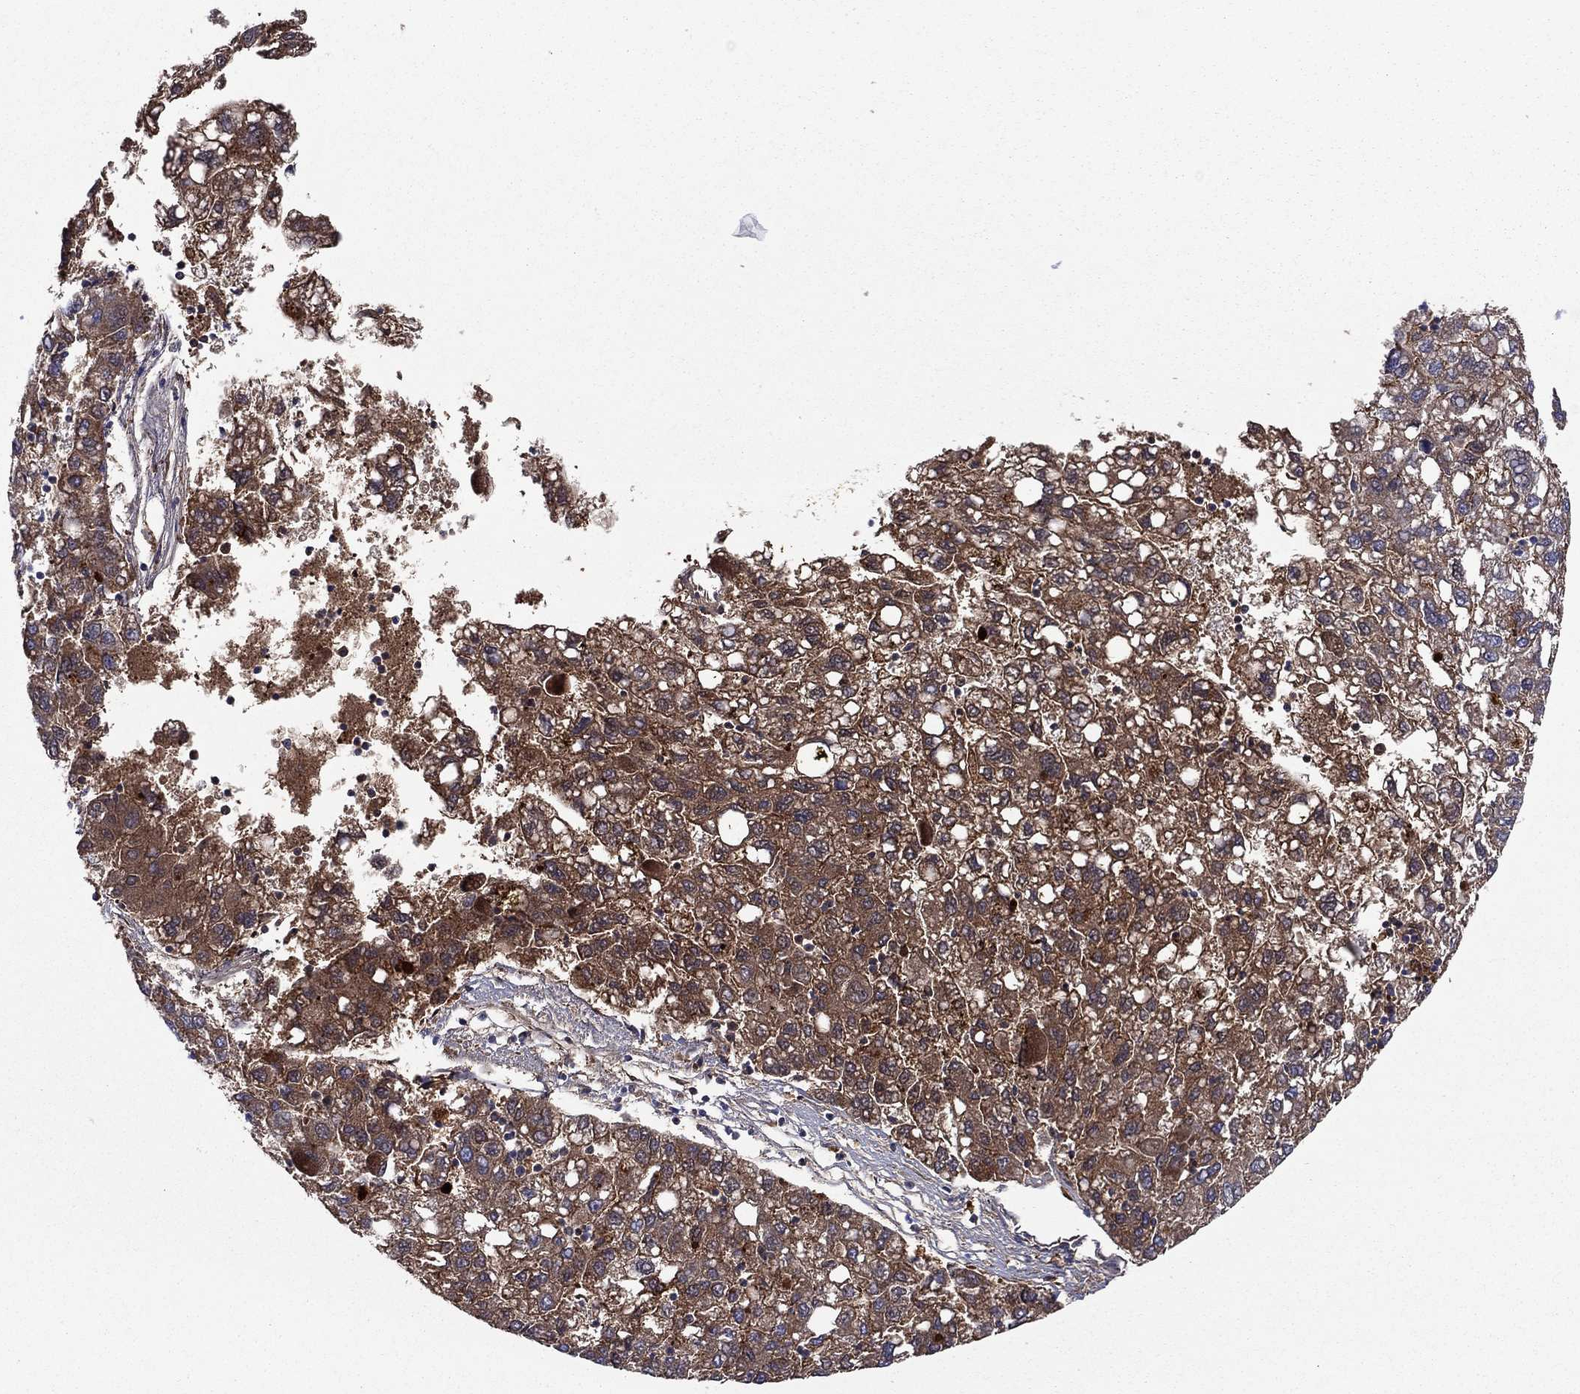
{"staining": {"intensity": "moderate", "quantity": ">75%", "location": "cytoplasmic/membranous"}, "tissue": "liver cancer", "cell_type": "Tumor cells", "image_type": "cancer", "snomed": [{"axis": "morphology", "description": "Carcinoma, Hepatocellular, NOS"}, {"axis": "topography", "description": "Liver"}], "caption": "Hepatocellular carcinoma (liver) stained for a protein shows moderate cytoplasmic/membranous positivity in tumor cells. Ihc stains the protein in brown and the nuclei are stained blue.", "gene": "HPX", "patient": {"sex": "female", "age": 82}}